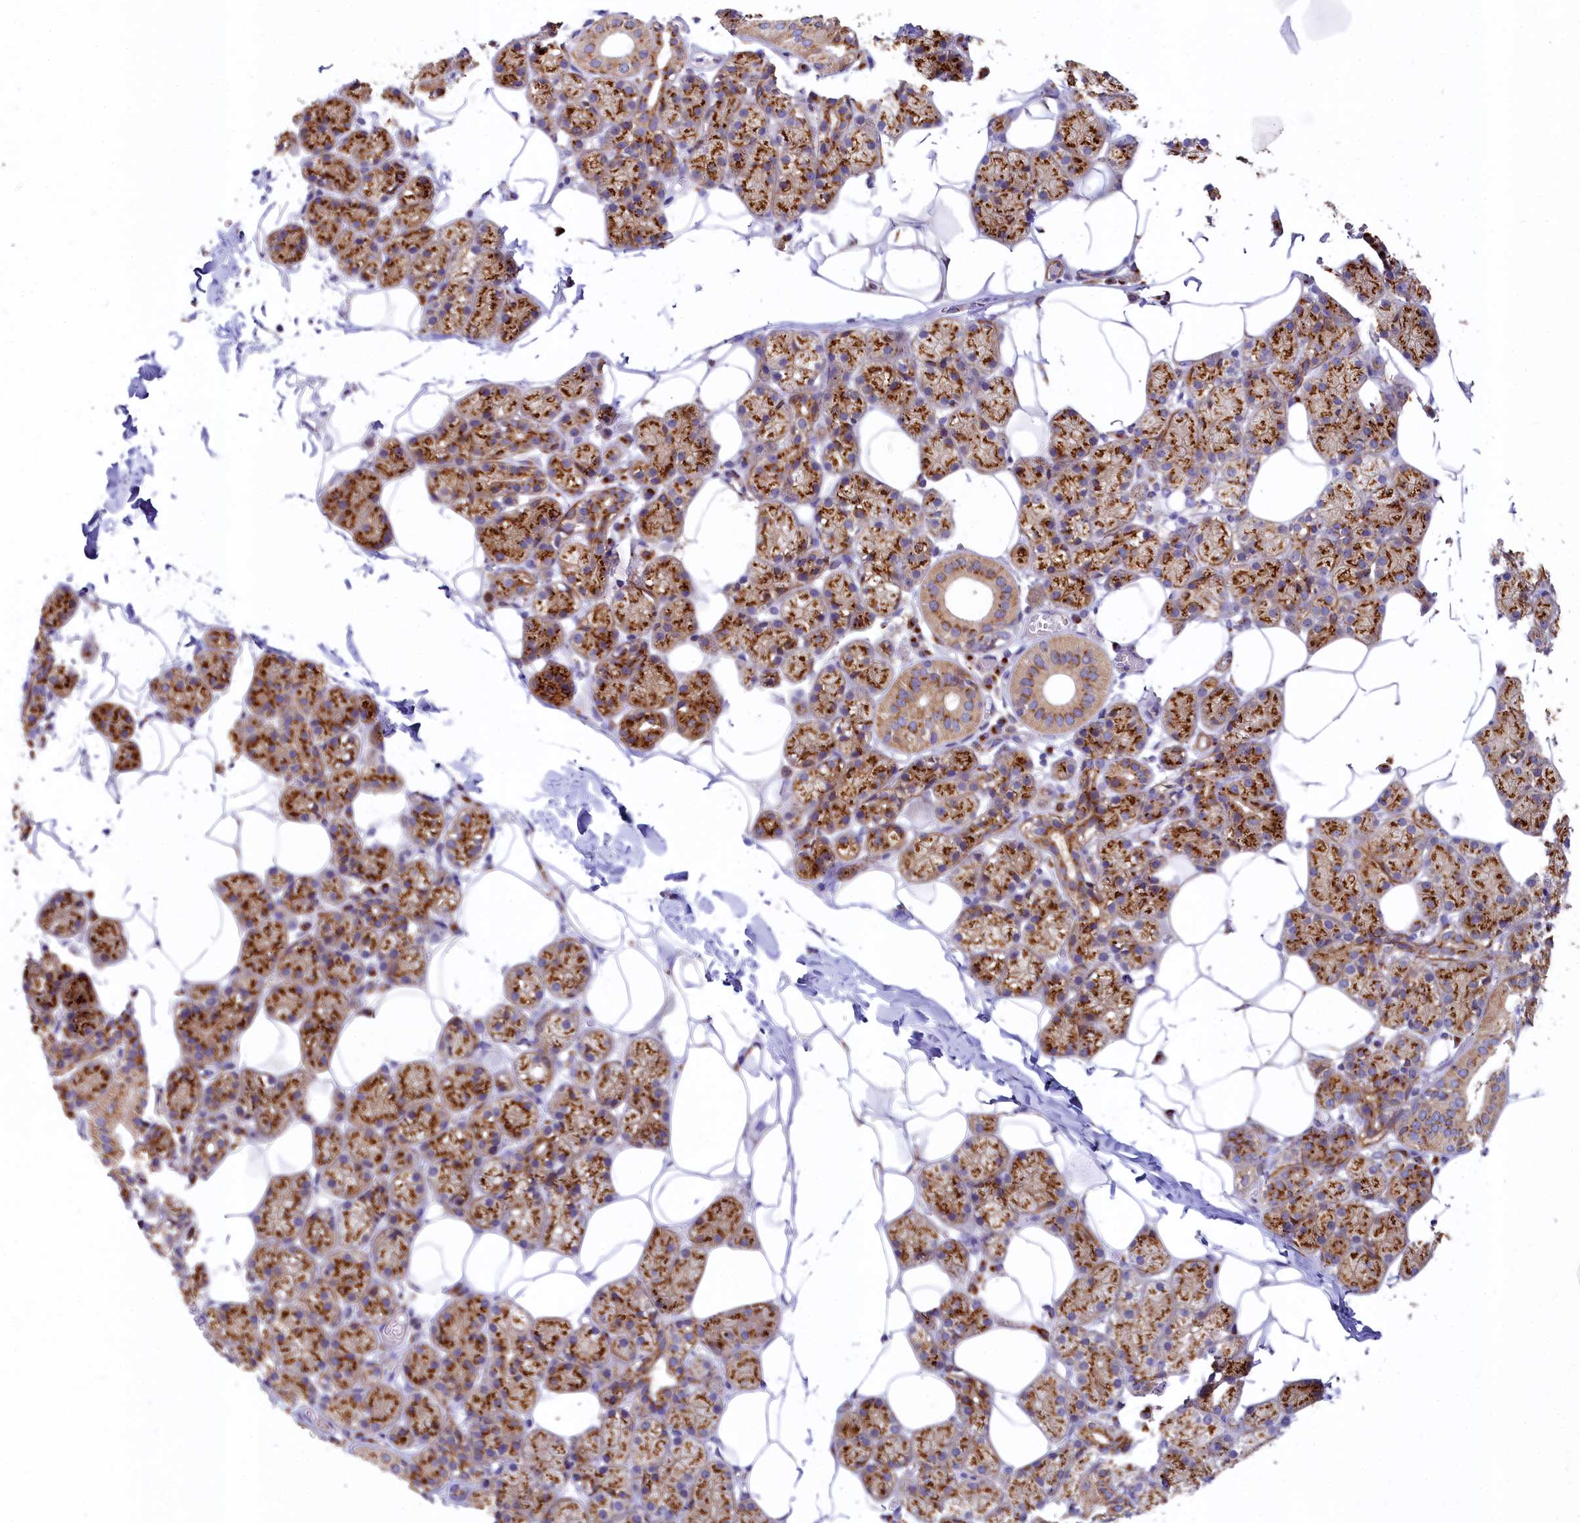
{"staining": {"intensity": "strong", "quantity": ">75%", "location": "cytoplasmic/membranous"}, "tissue": "salivary gland", "cell_type": "Glandular cells", "image_type": "normal", "snomed": [{"axis": "morphology", "description": "Normal tissue, NOS"}, {"axis": "topography", "description": "Salivary gland"}], "caption": "About >75% of glandular cells in unremarkable salivary gland exhibit strong cytoplasmic/membranous protein staining as visualized by brown immunohistochemical staining.", "gene": "BET1L", "patient": {"sex": "female", "age": 33}}